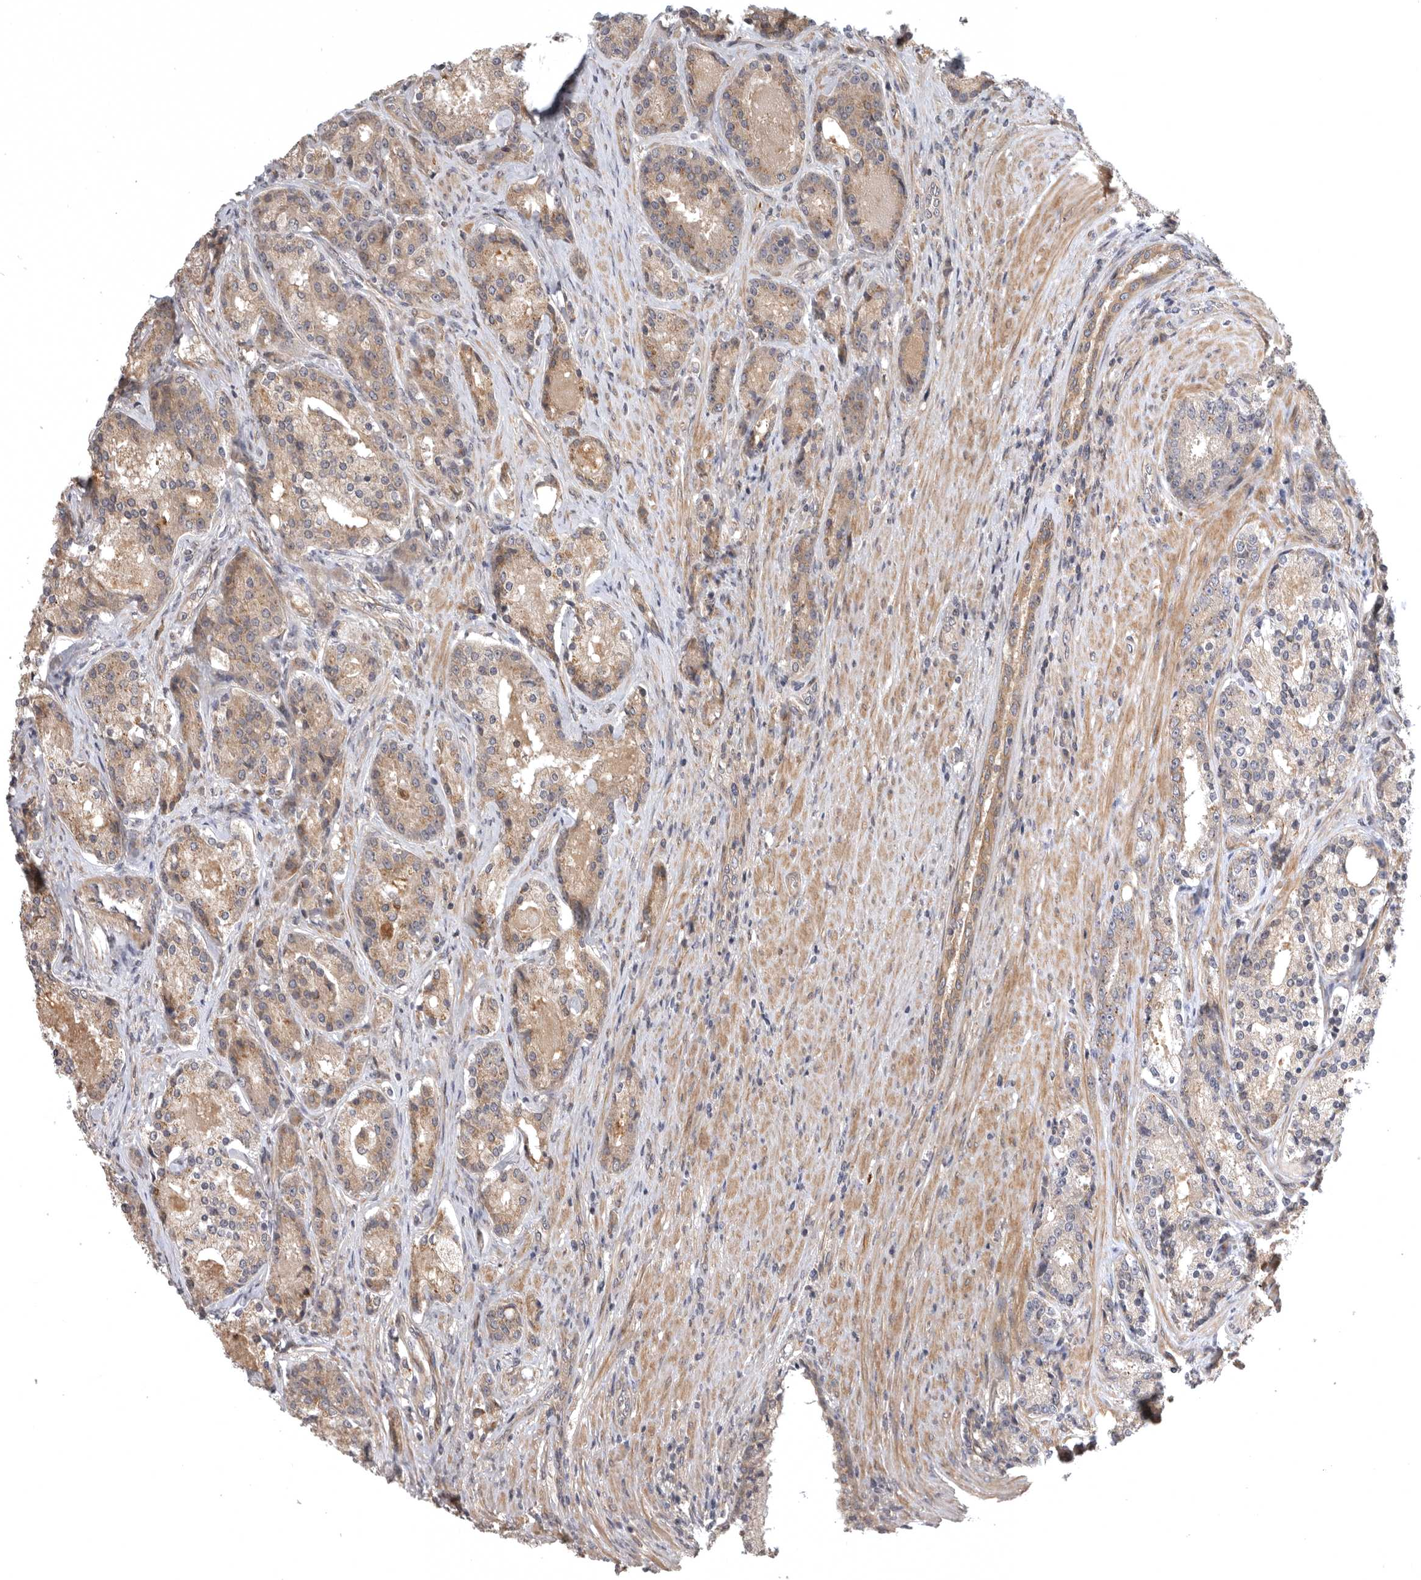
{"staining": {"intensity": "weak", "quantity": ">75%", "location": "cytoplasmic/membranous"}, "tissue": "prostate cancer", "cell_type": "Tumor cells", "image_type": "cancer", "snomed": [{"axis": "morphology", "description": "Adenocarcinoma, High grade"}, {"axis": "topography", "description": "Prostate"}], "caption": "Immunohistochemical staining of human prostate cancer exhibits low levels of weak cytoplasmic/membranous expression in about >75% of tumor cells.", "gene": "CUEDC1", "patient": {"sex": "male", "age": 60}}